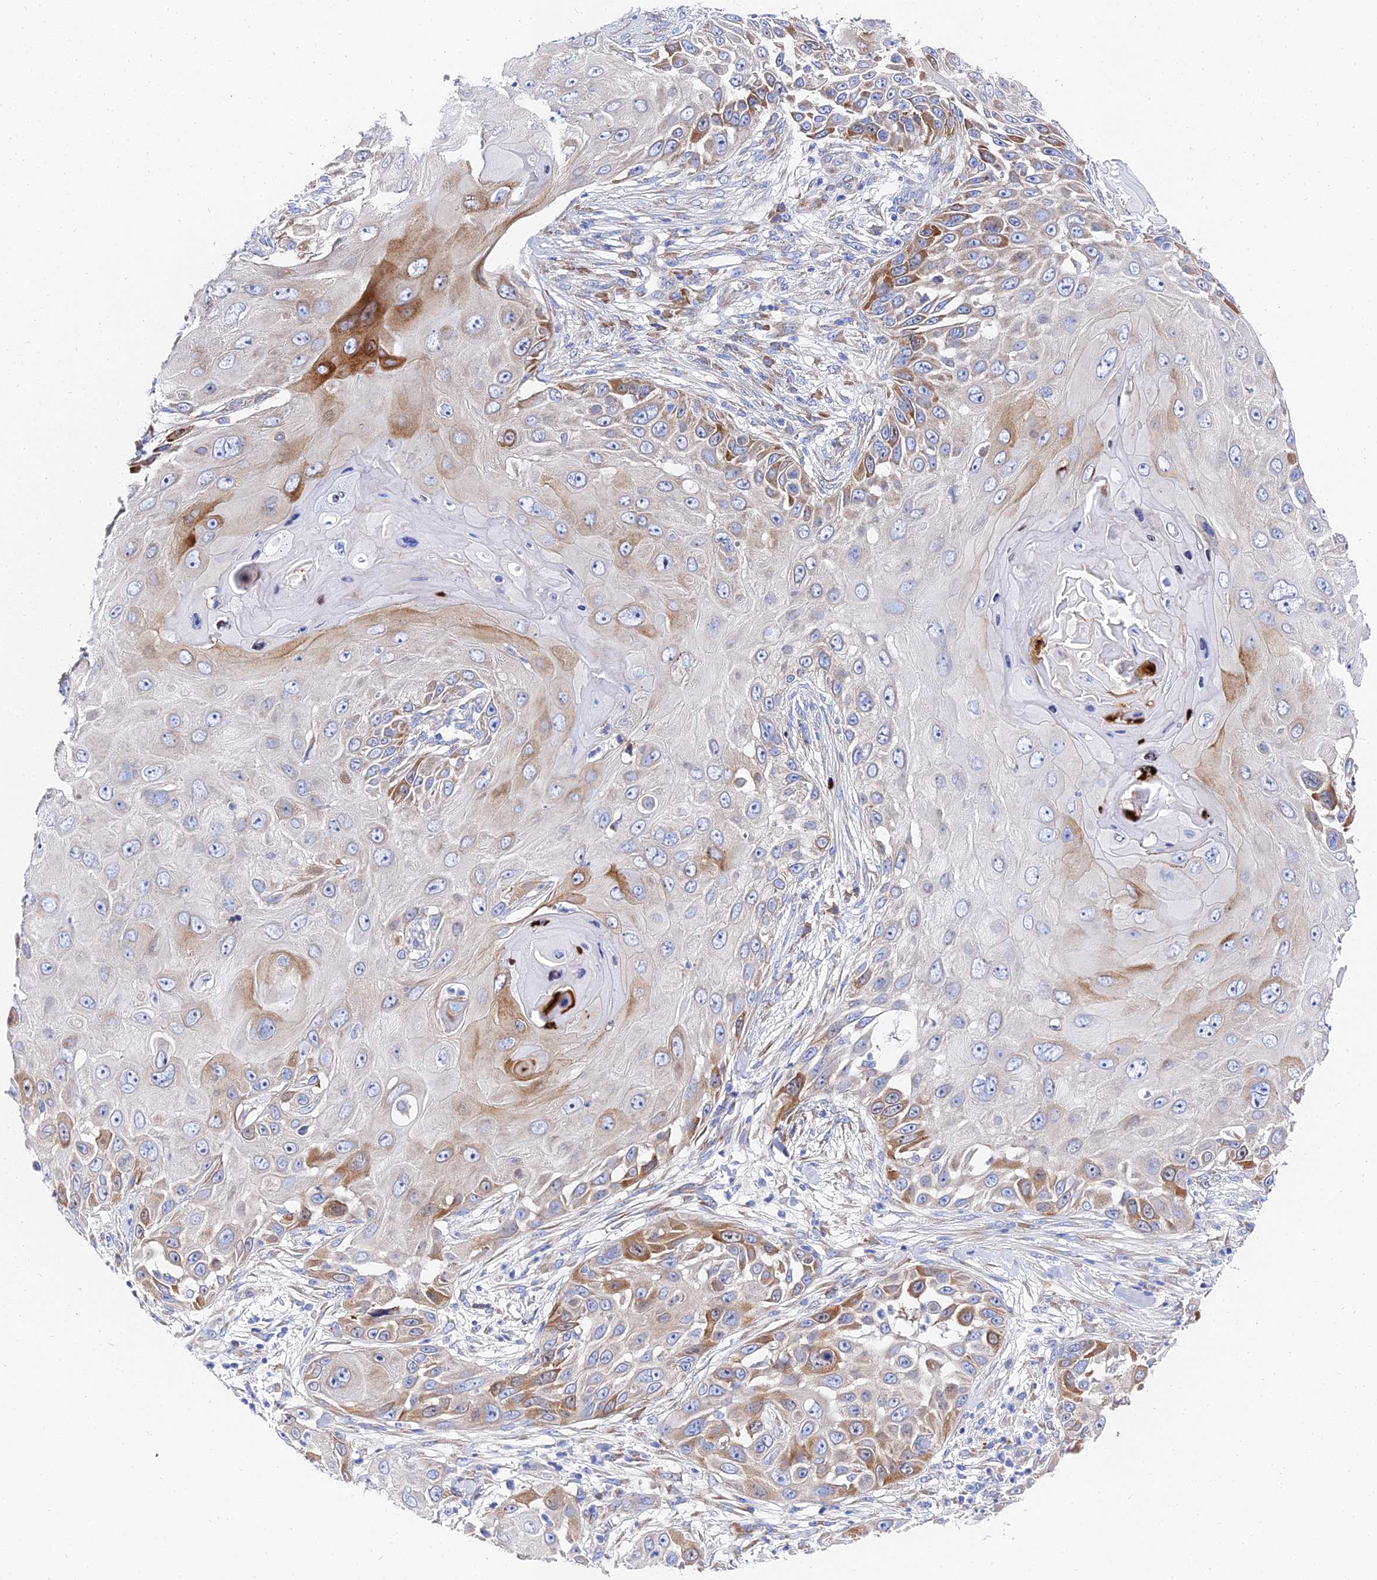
{"staining": {"intensity": "moderate", "quantity": "<25%", "location": "cytoplasmic/membranous"}, "tissue": "skin cancer", "cell_type": "Tumor cells", "image_type": "cancer", "snomed": [{"axis": "morphology", "description": "Squamous cell carcinoma, NOS"}, {"axis": "topography", "description": "Skin"}], "caption": "Tumor cells exhibit moderate cytoplasmic/membranous staining in approximately <25% of cells in skin cancer.", "gene": "PTTG1", "patient": {"sex": "female", "age": 44}}